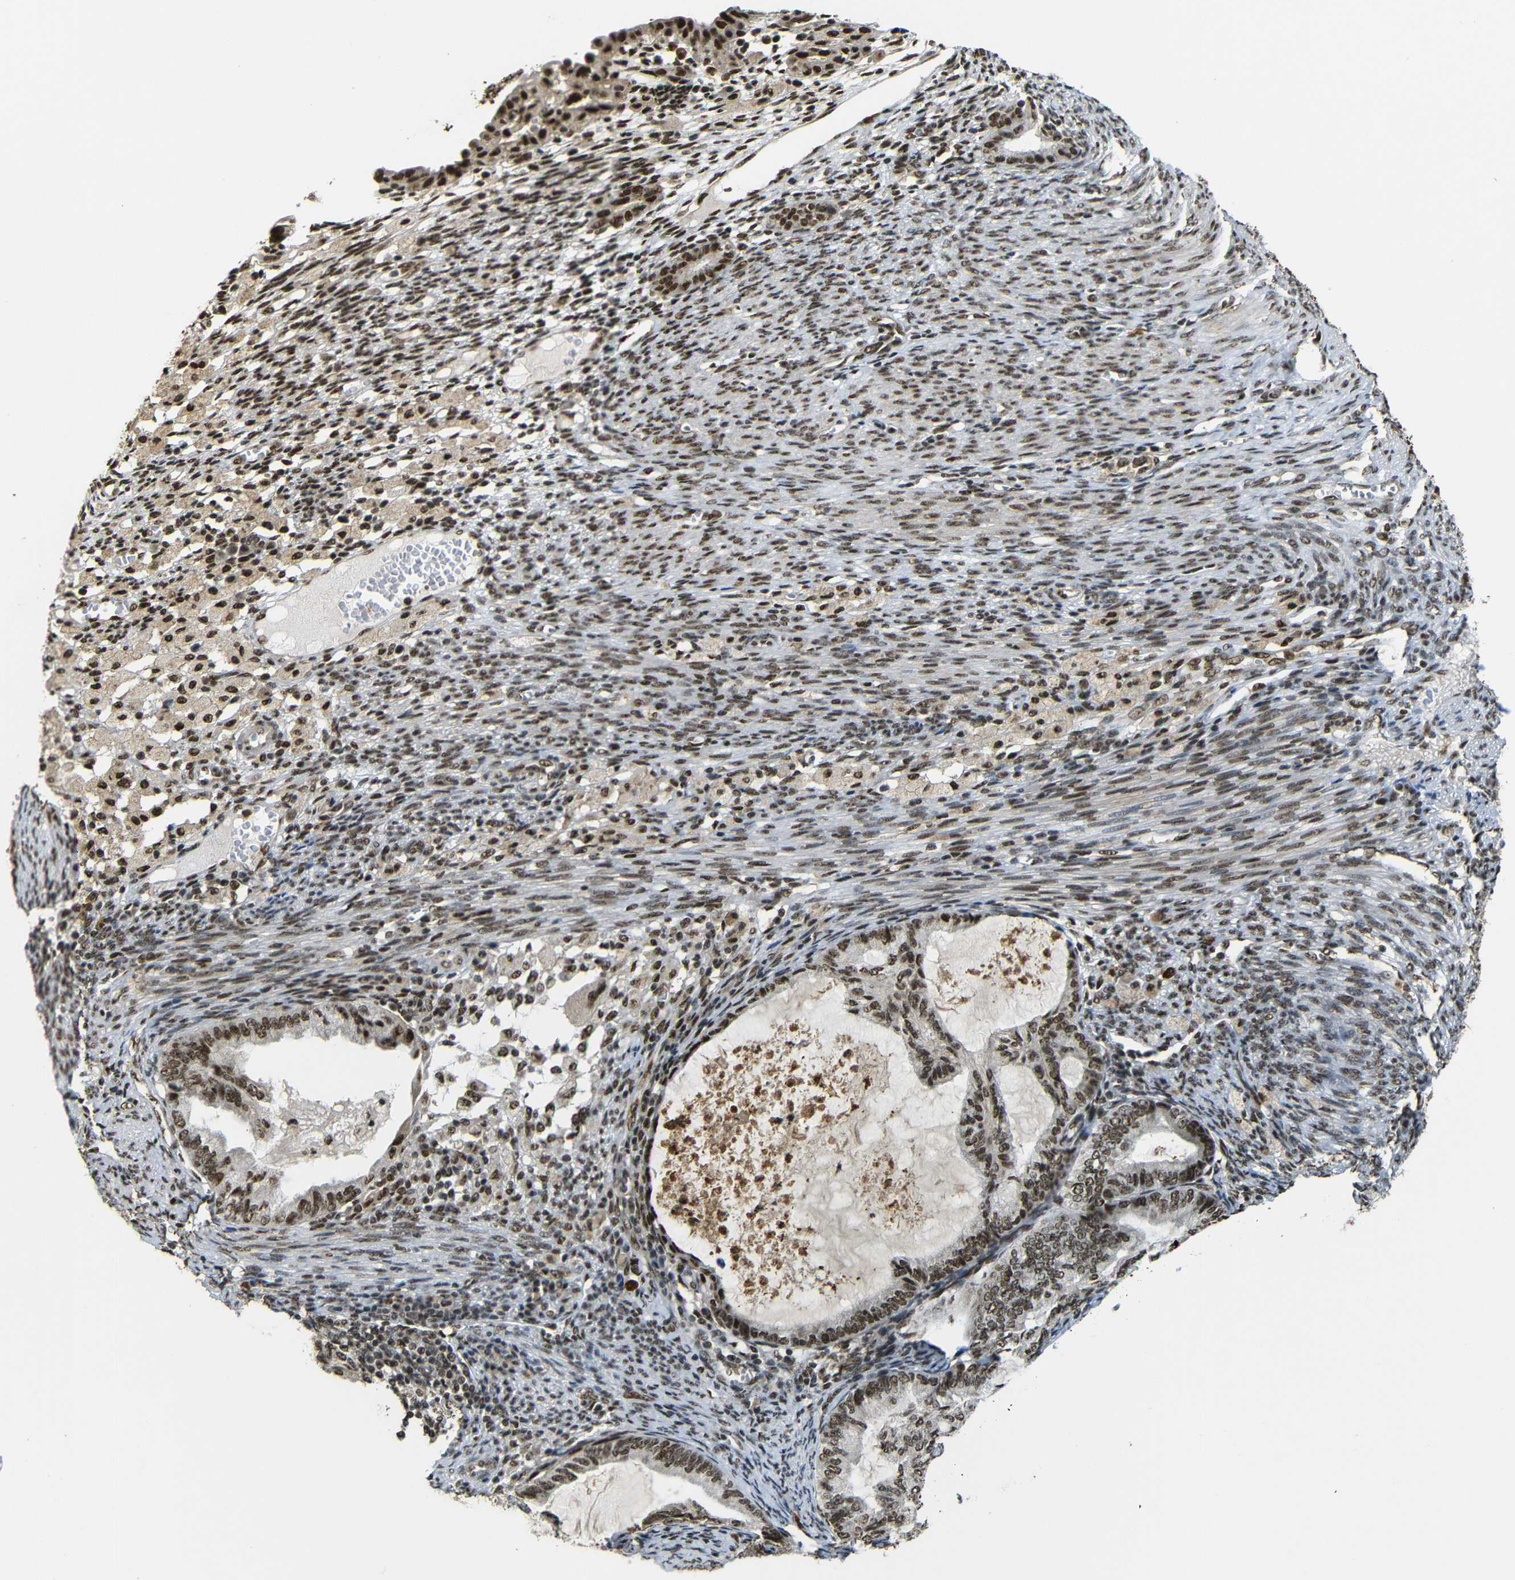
{"staining": {"intensity": "strong", "quantity": ">75%", "location": "cytoplasmic/membranous,nuclear"}, "tissue": "cervical cancer", "cell_type": "Tumor cells", "image_type": "cancer", "snomed": [{"axis": "morphology", "description": "Normal tissue, NOS"}, {"axis": "morphology", "description": "Adenocarcinoma, NOS"}, {"axis": "topography", "description": "Cervix"}, {"axis": "topography", "description": "Endometrium"}], "caption": "Immunohistochemical staining of human cervical cancer displays strong cytoplasmic/membranous and nuclear protein staining in about >75% of tumor cells.", "gene": "TCF7L2", "patient": {"sex": "female", "age": 86}}